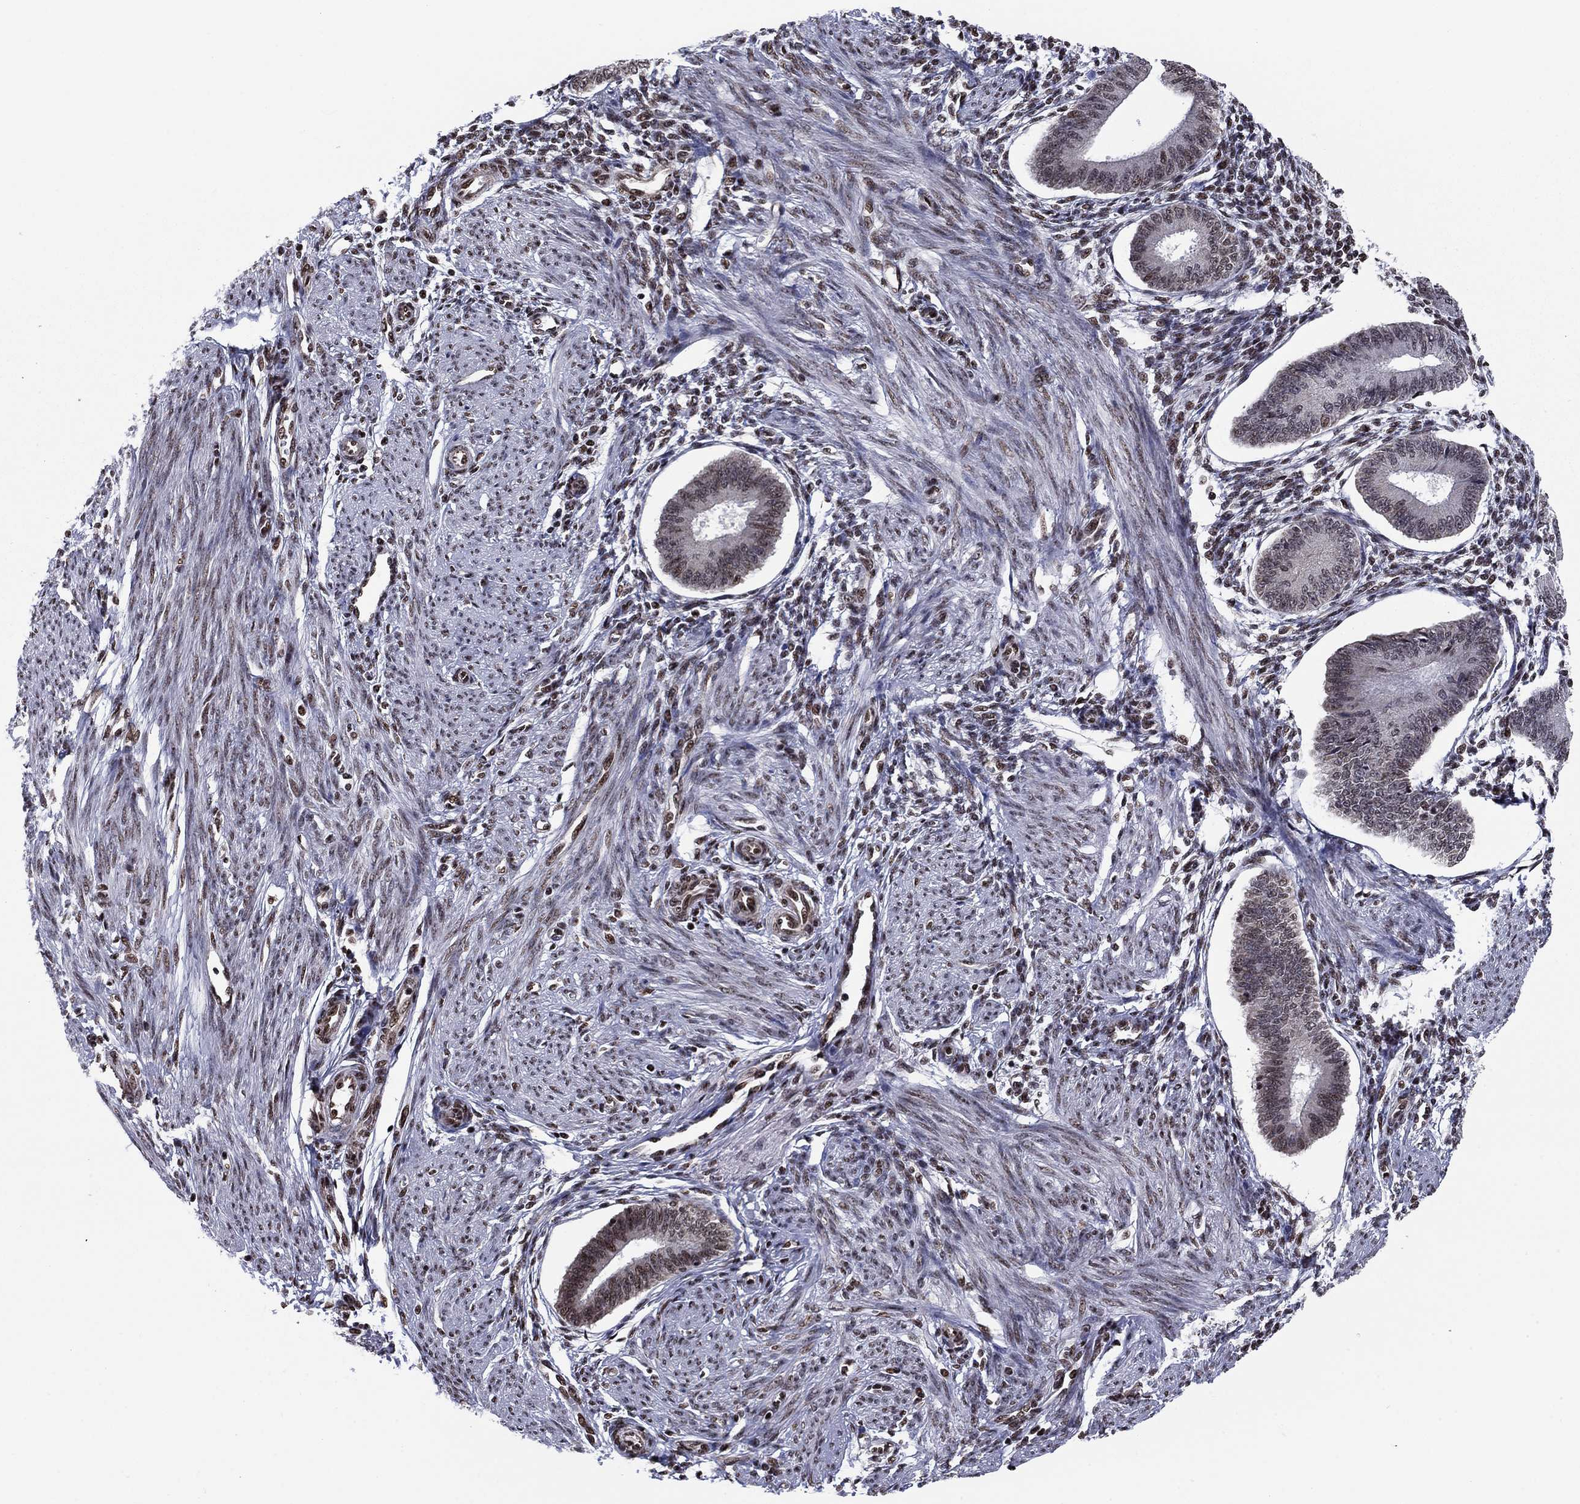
{"staining": {"intensity": "moderate", "quantity": "<25%", "location": "nuclear"}, "tissue": "endometrium", "cell_type": "Cells in endometrial stroma", "image_type": "normal", "snomed": [{"axis": "morphology", "description": "Normal tissue, NOS"}, {"axis": "topography", "description": "Endometrium"}], "caption": "Protein staining demonstrates moderate nuclear expression in about <25% of cells in endometrial stroma in normal endometrium. (IHC, brightfield microscopy, high magnification).", "gene": "N4BP2", "patient": {"sex": "female", "age": 39}}